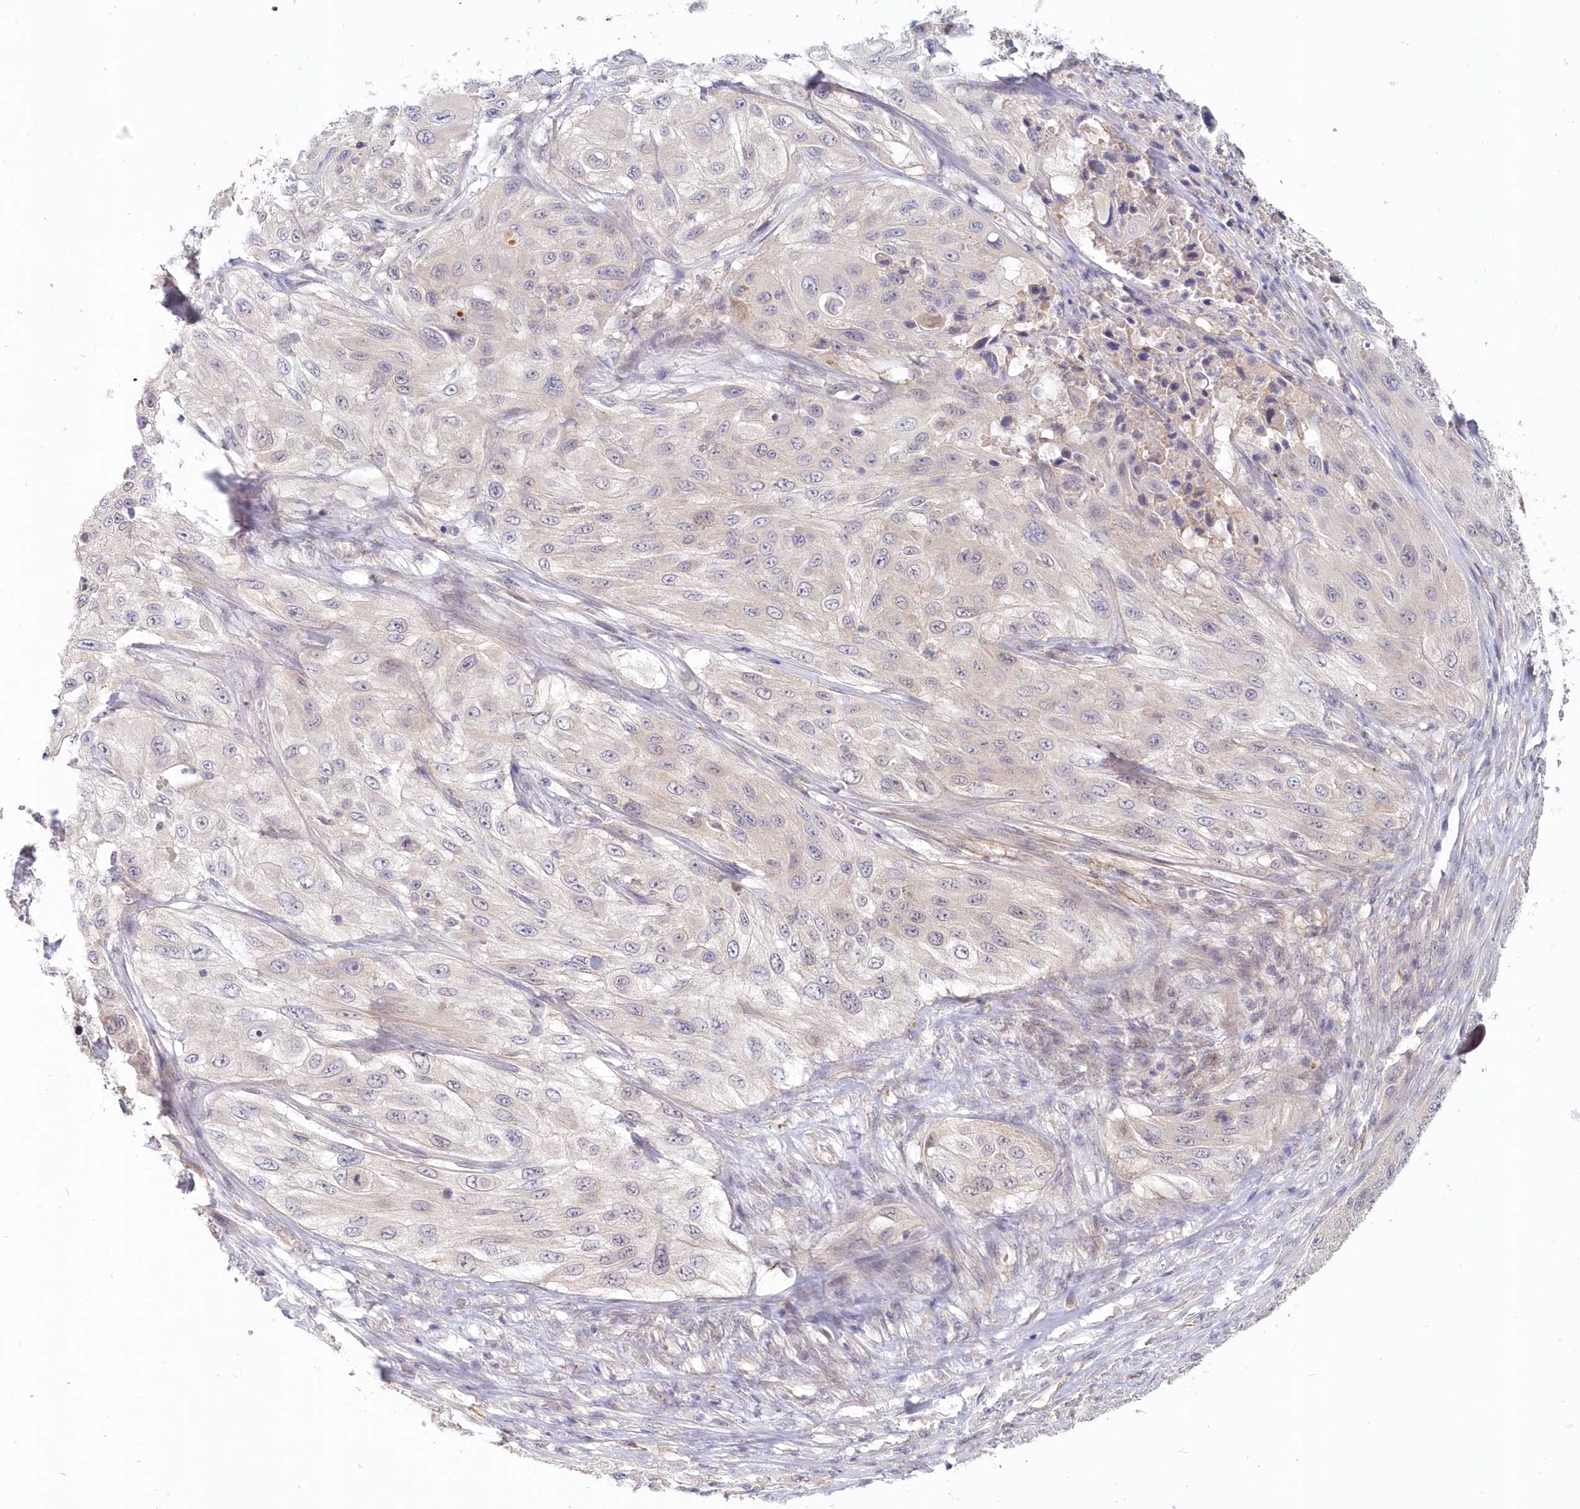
{"staining": {"intensity": "negative", "quantity": "none", "location": "none"}, "tissue": "cervical cancer", "cell_type": "Tumor cells", "image_type": "cancer", "snomed": [{"axis": "morphology", "description": "Squamous cell carcinoma, NOS"}, {"axis": "topography", "description": "Cervix"}], "caption": "IHC of cervical cancer exhibits no positivity in tumor cells.", "gene": "KATNA1", "patient": {"sex": "female", "age": 42}}